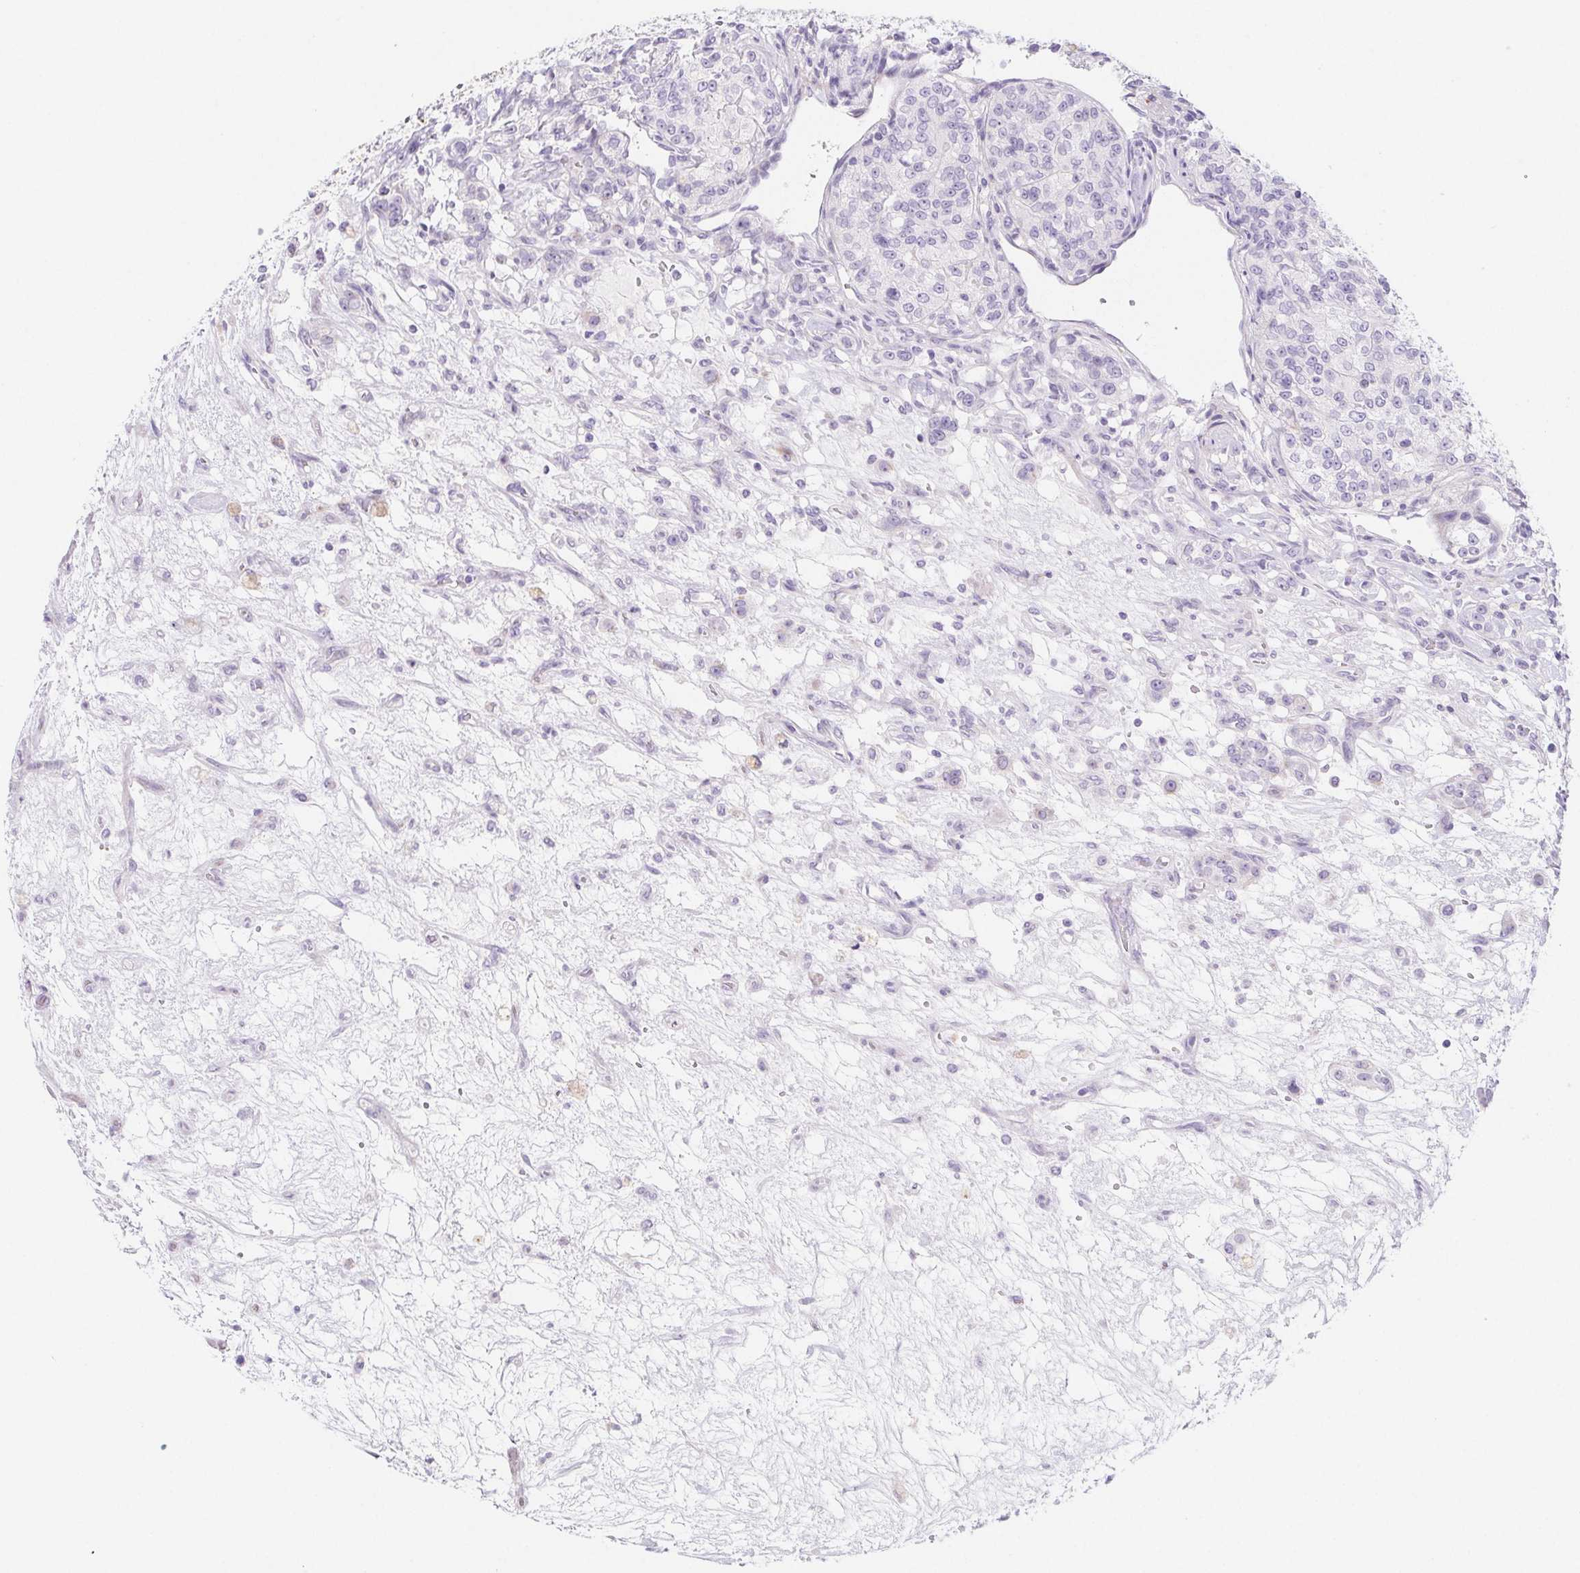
{"staining": {"intensity": "negative", "quantity": "none", "location": "none"}, "tissue": "renal cancer", "cell_type": "Tumor cells", "image_type": "cancer", "snomed": [{"axis": "morphology", "description": "Adenocarcinoma, NOS"}, {"axis": "topography", "description": "Kidney"}], "caption": "Immunohistochemical staining of adenocarcinoma (renal) exhibits no significant expression in tumor cells.", "gene": "CYP21A2", "patient": {"sex": "female", "age": 63}}